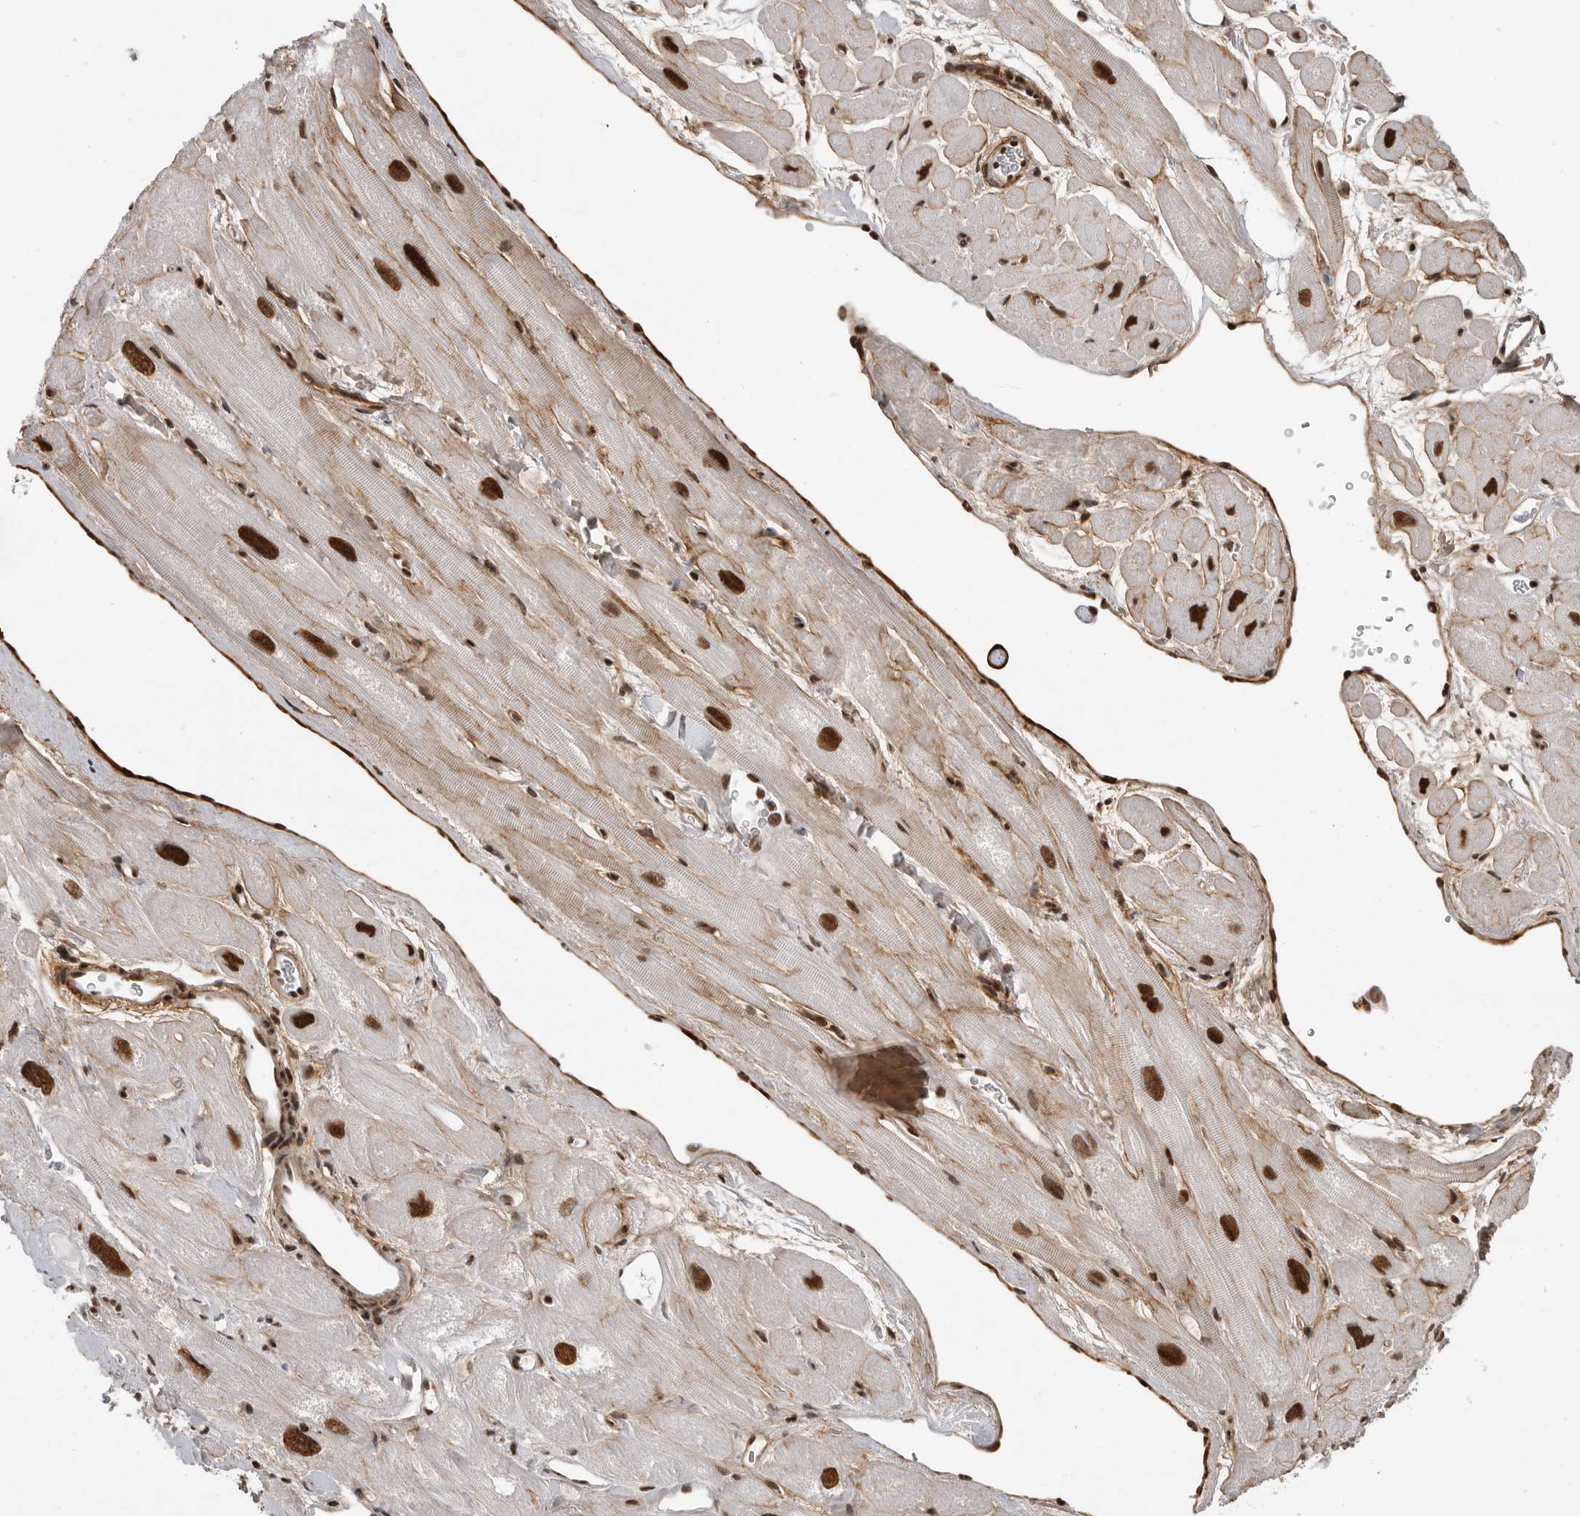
{"staining": {"intensity": "moderate", "quantity": ">75%", "location": "nuclear"}, "tissue": "heart muscle", "cell_type": "Cardiomyocytes", "image_type": "normal", "snomed": [{"axis": "morphology", "description": "Normal tissue, NOS"}, {"axis": "topography", "description": "Heart"}], "caption": "A photomicrograph of human heart muscle stained for a protein reveals moderate nuclear brown staining in cardiomyocytes. The staining was performed using DAB, with brown indicating positive protein expression. Nuclei are stained blue with hematoxylin.", "gene": "PPP1R8", "patient": {"sex": "male", "age": 49}}